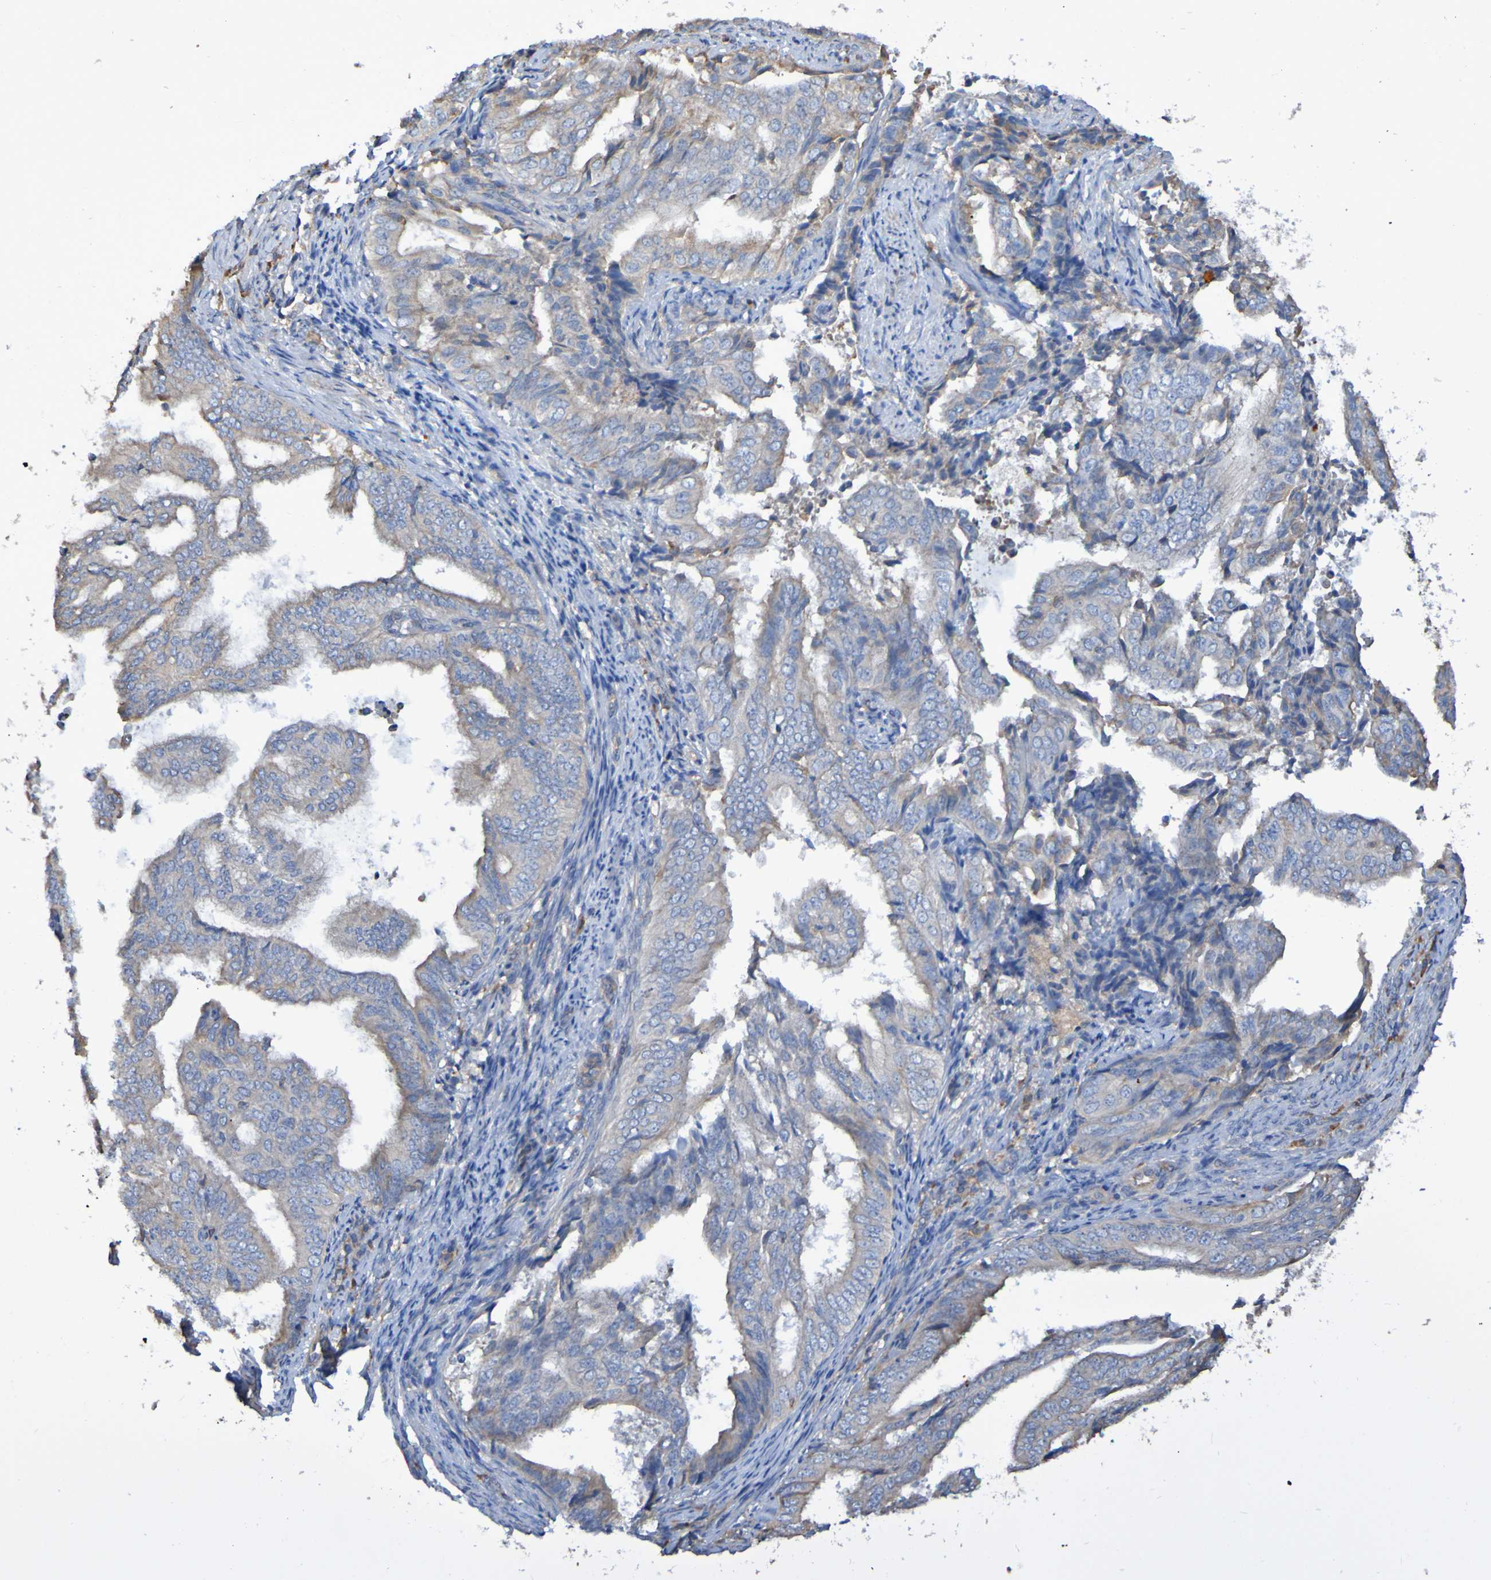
{"staining": {"intensity": "weak", "quantity": "25%-75%", "location": "cytoplasmic/membranous"}, "tissue": "endometrial cancer", "cell_type": "Tumor cells", "image_type": "cancer", "snomed": [{"axis": "morphology", "description": "Adenocarcinoma, NOS"}, {"axis": "topography", "description": "Endometrium"}], "caption": "IHC histopathology image of endometrial cancer (adenocarcinoma) stained for a protein (brown), which displays low levels of weak cytoplasmic/membranous positivity in approximately 25%-75% of tumor cells.", "gene": "SYNJ1", "patient": {"sex": "female", "age": 58}}